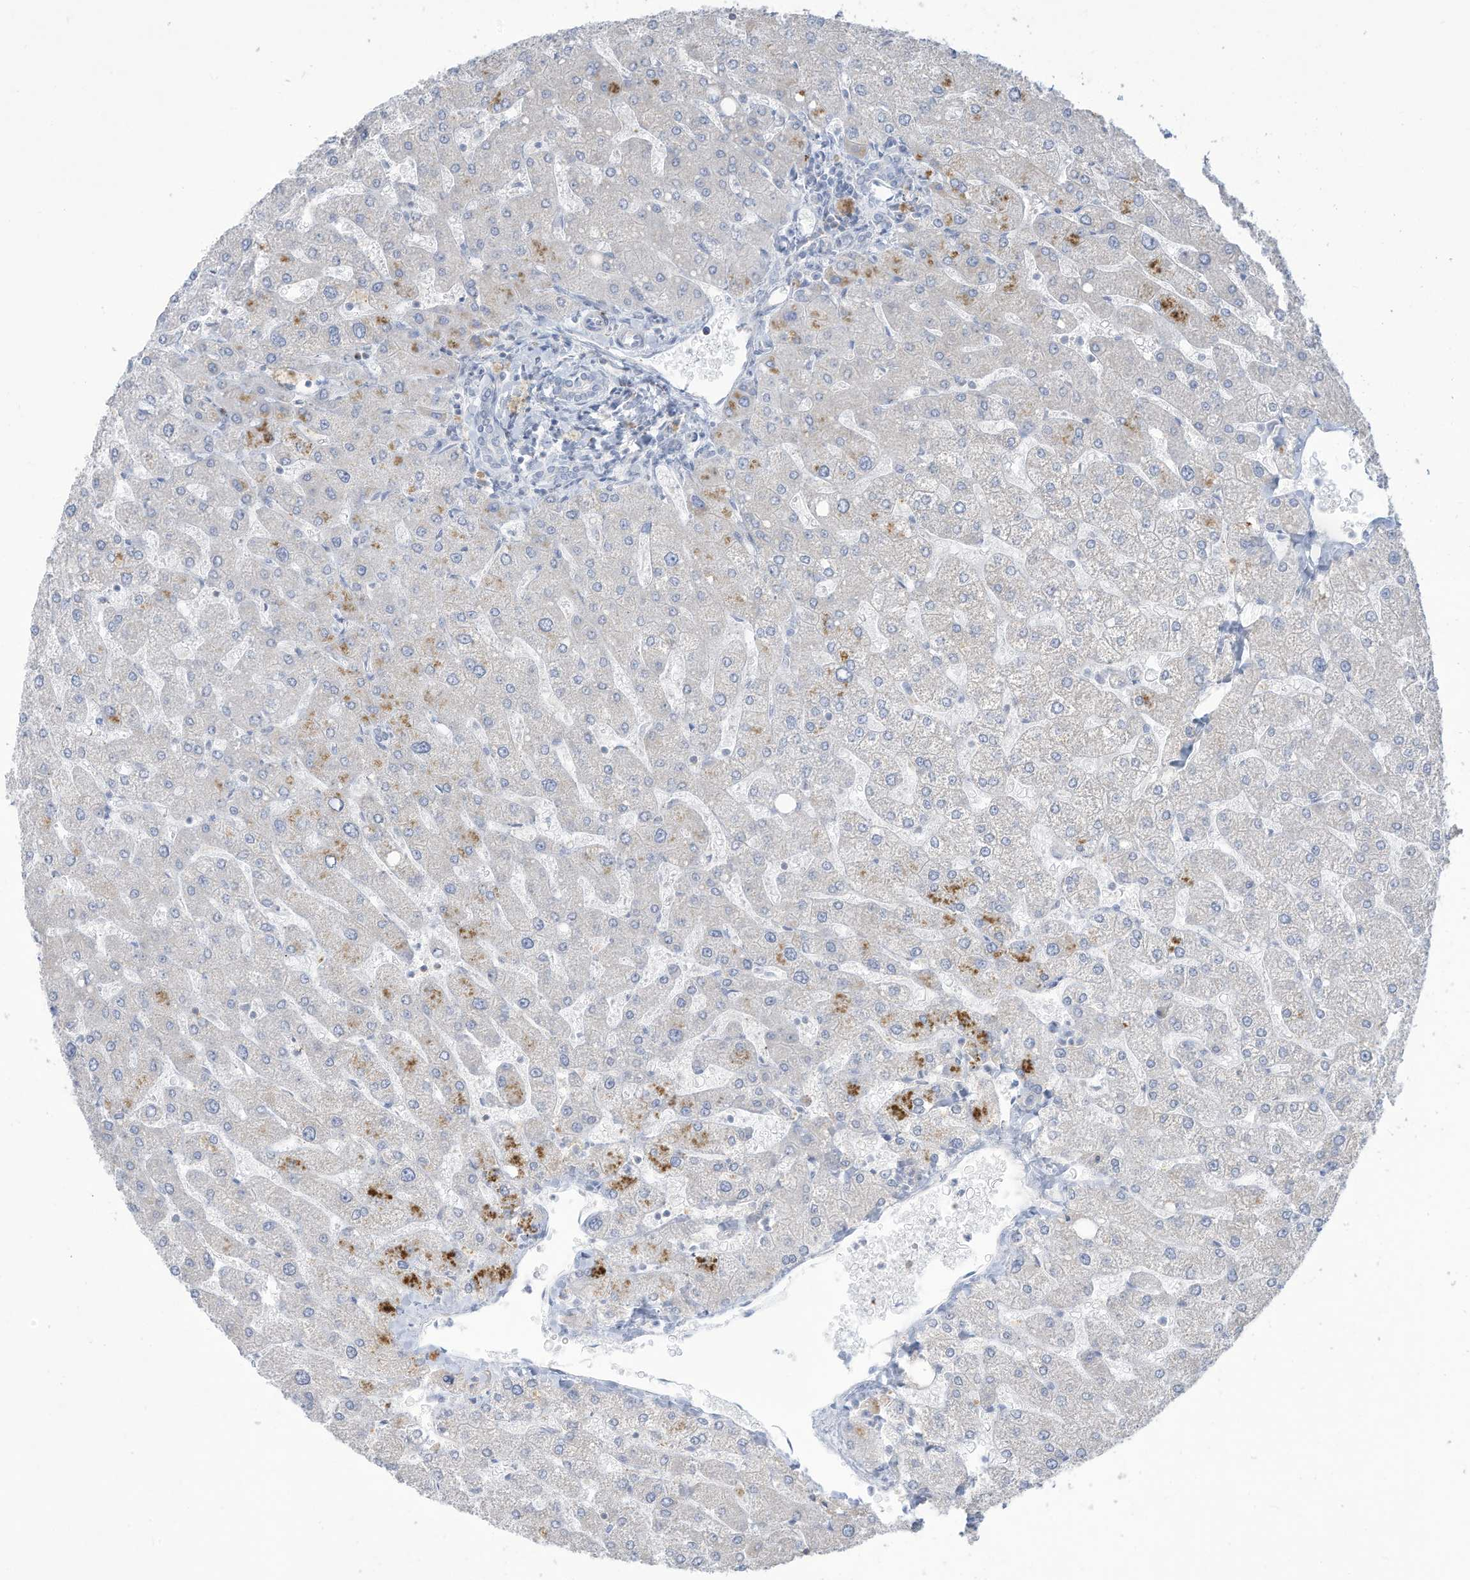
{"staining": {"intensity": "negative", "quantity": "none", "location": "none"}, "tissue": "liver", "cell_type": "Cholangiocytes", "image_type": "normal", "snomed": [{"axis": "morphology", "description": "Normal tissue, NOS"}, {"axis": "topography", "description": "Liver"}], "caption": "Cholangiocytes show no significant protein positivity in benign liver.", "gene": "THNSL2", "patient": {"sex": "male", "age": 55}}